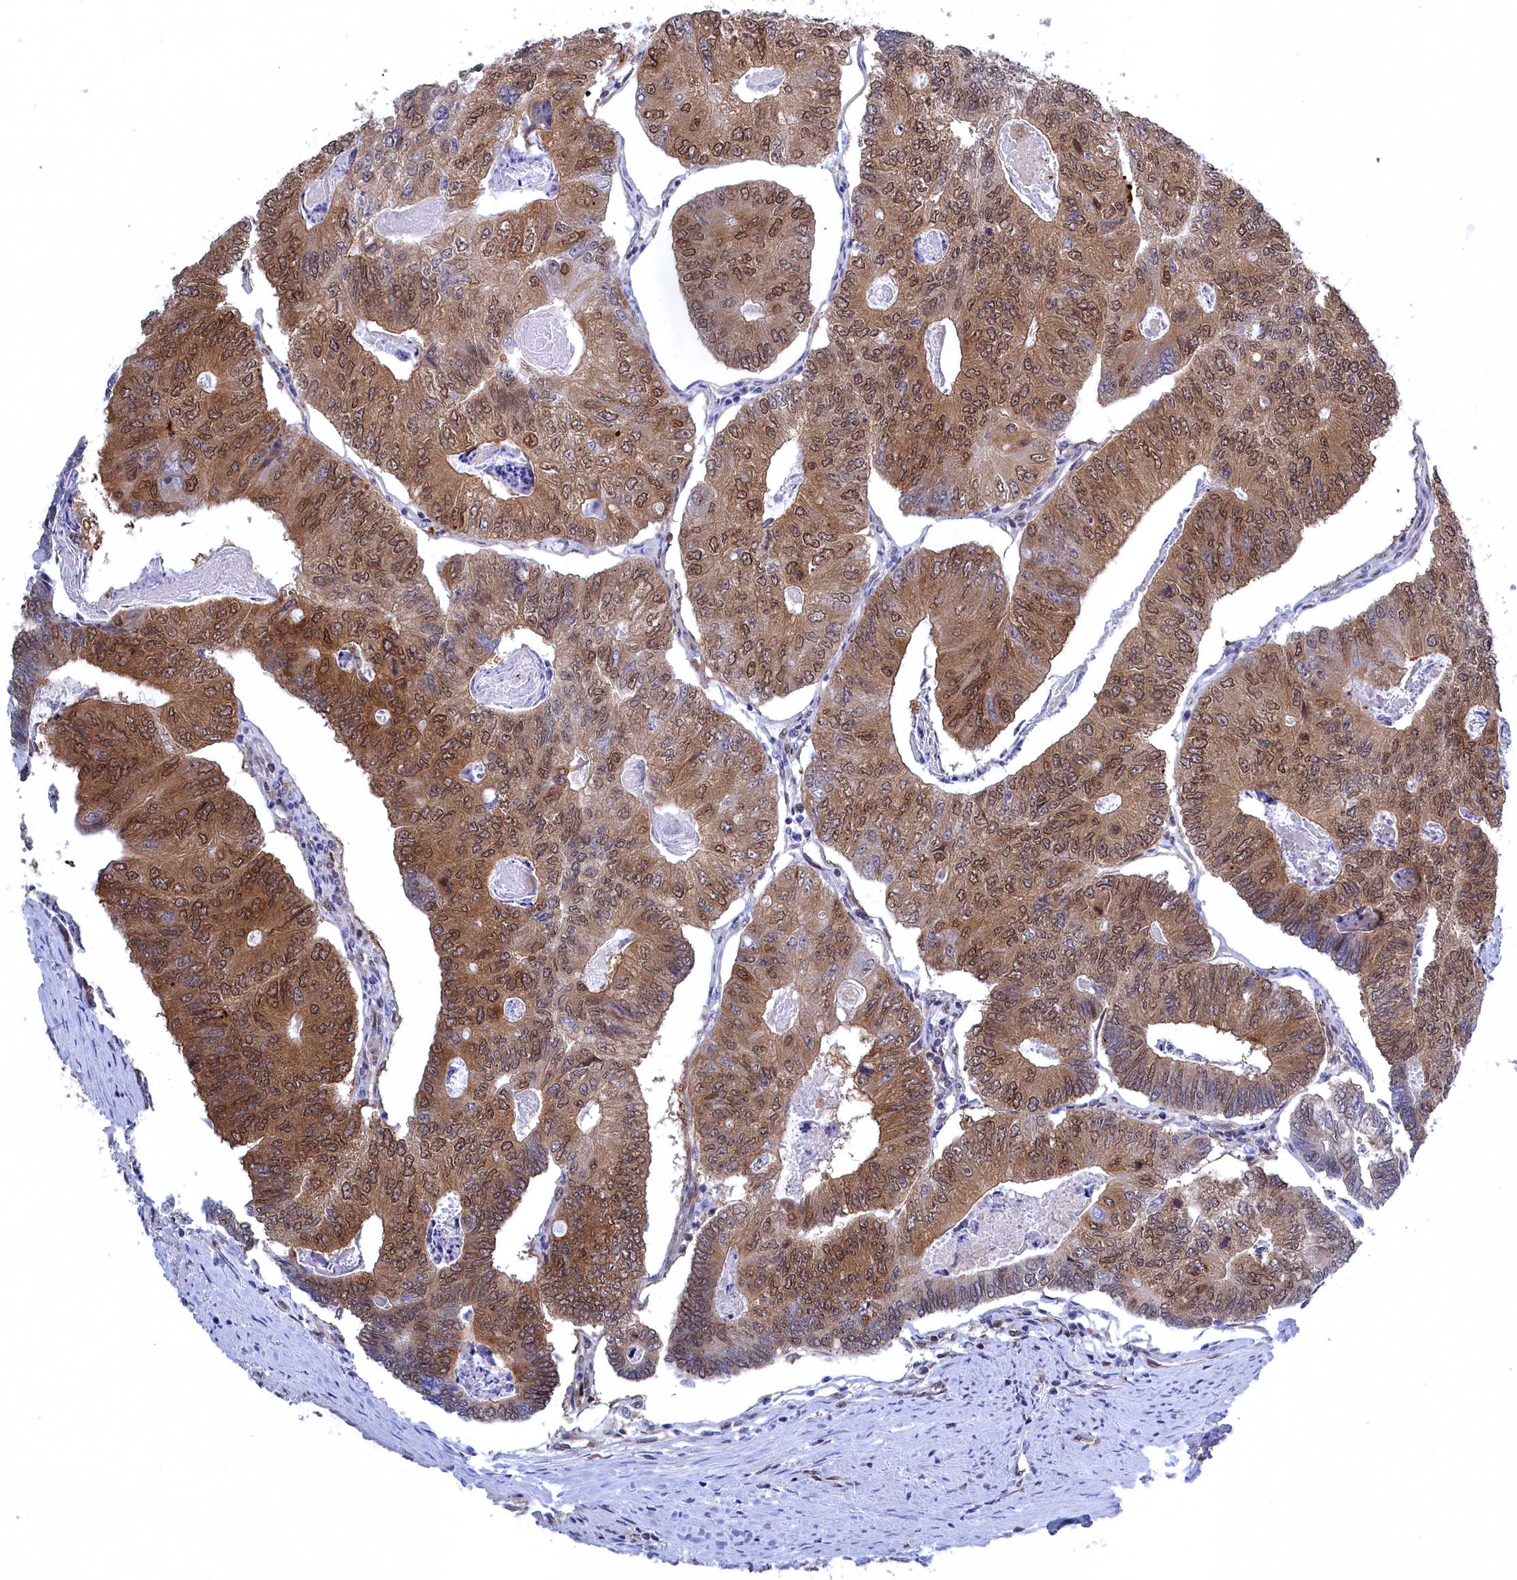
{"staining": {"intensity": "moderate", "quantity": ">75%", "location": "cytoplasmic/membranous,nuclear"}, "tissue": "colorectal cancer", "cell_type": "Tumor cells", "image_type": "cancer", "snomed": [{"axis": "morphology", "description": "Adenocarcinoma, NOS"}, {"axis": "topography", "description": "Colon"}], "caption": "Adenocarcinoma (colorectal) stained with IHC demonstrates moderate cytoplasmic/membranous and nuclear positivity in approximately >75% of tumor cells.", "gene": "NAA10", "patient": {"sex": "female", "age": 67}}